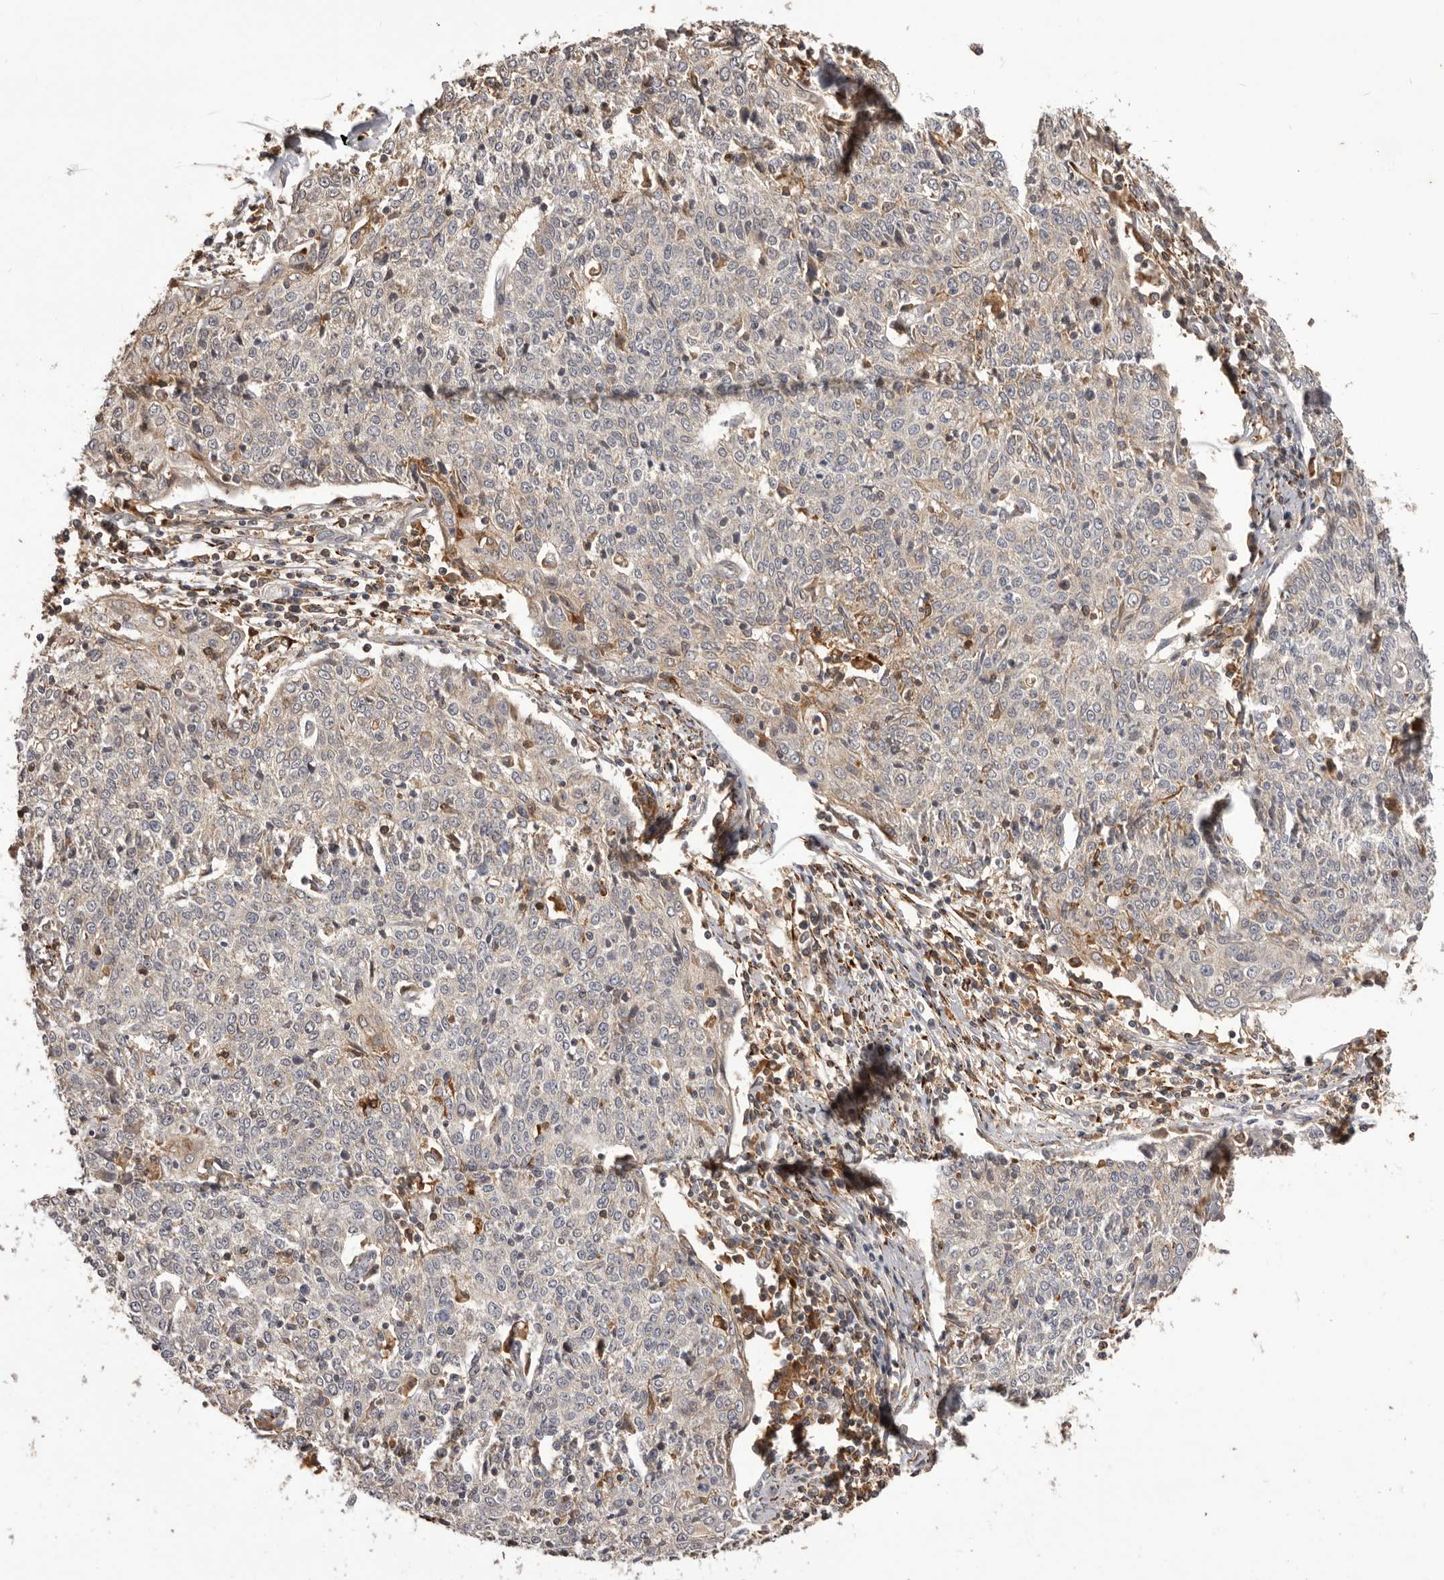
{"staining": {"intensity": "weak", "quantity": "25%-75%", "location": "cytoplasmic/membranous"}, "tissue": "cervical cancer", "cell_type": "Tumor cells", "image_type": "cancer", "snomed": [{"axis": "morphology", "description": "Squamous cell carcinoma, NOS"}, {"axis": "topography", "description": "Cervix"}], "caption": "This photomicrograph demonstrates immunohistochemistry staining of squamous cell carcinoma (cervical), with low weak cytoplasmic/membranous staining in about 25%-75% of tumor cells.", "gene": "GLIPR2", "patient": {"sex": "female", "age": 48}}